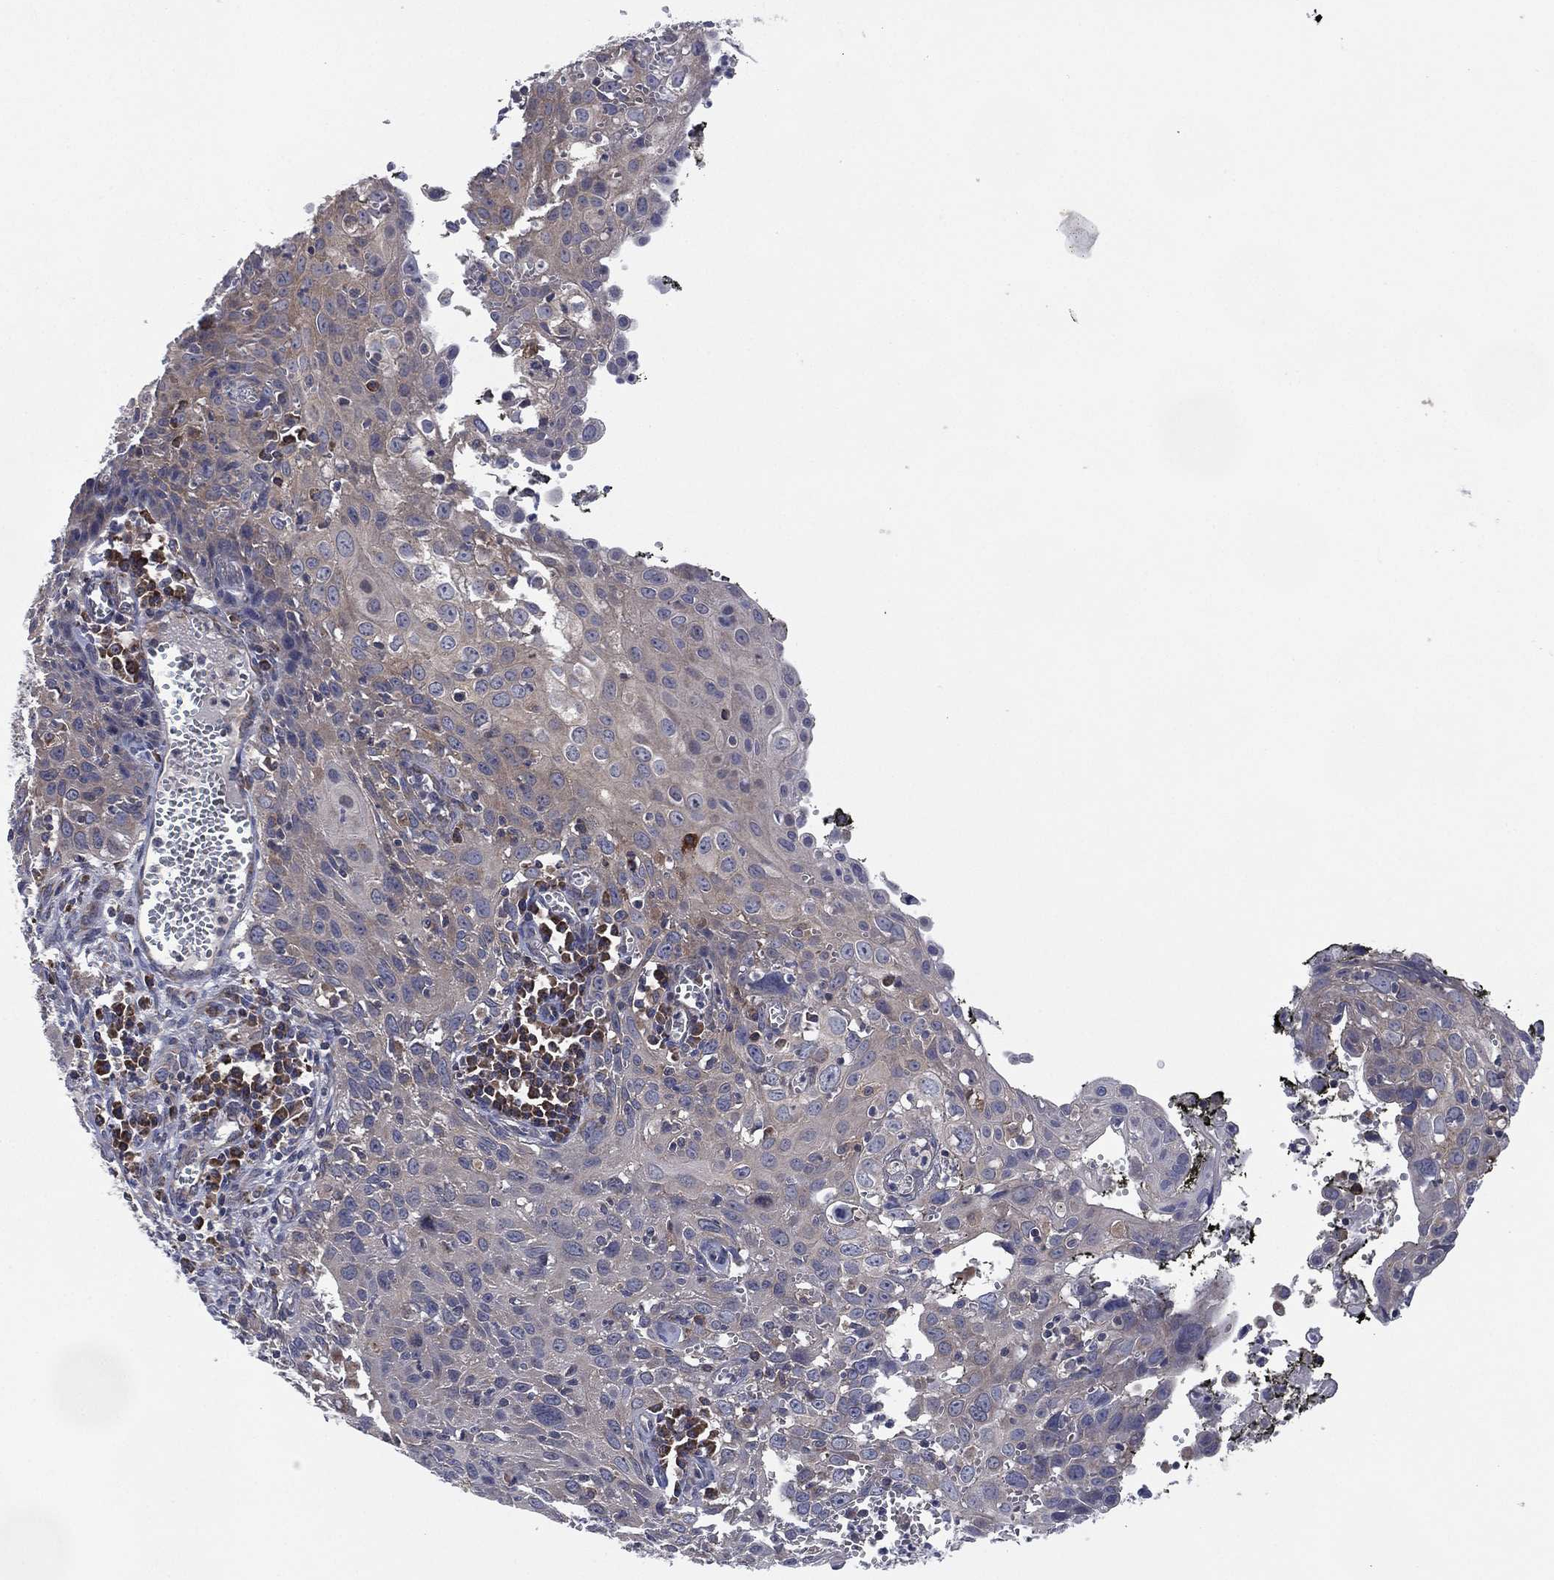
{"staining": {"intensity": "weak", "quantity": "<25%", "location": "cytoplasmic/membranous"}, "tissue": "cervical cancer", "cell_type": "Tumor cells", "image_type": "cancer", "snomed": [{"axis": "morphology", "description": "Squamous cell carcinoma, NOS"}, {"axis": "topography", "description": "Cervix"}], "caption": "DAB immunohistochemical staining of human cervical cancer reveals no significant expression in tumor cells.", "gene": "C2orf76", "patient": {"sex": "female", "age": 38}}